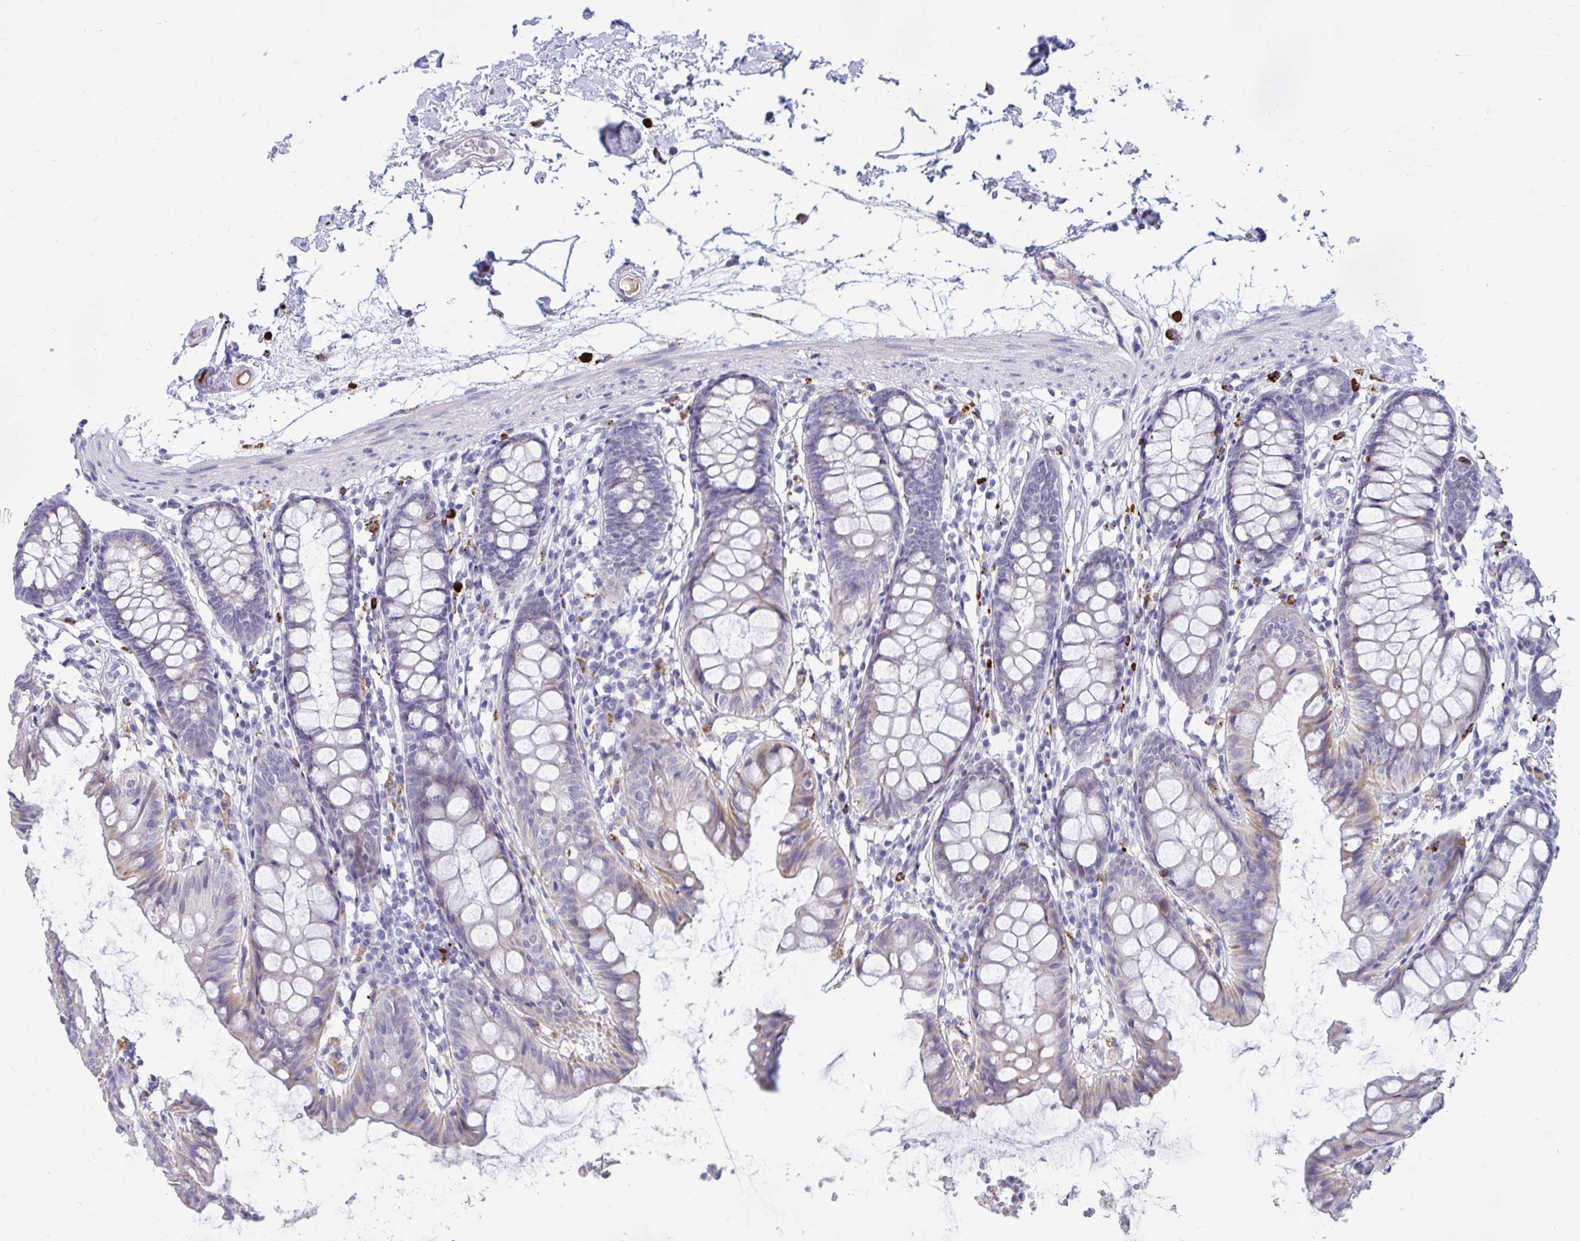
{"staining": {"intensity": "negative", "quantity": "none", "location": "none"}, "tissue": "colon", "cell_type": "Endothelial cells", "image_type": "normal", "snomed": [{"axis": "morphology", "description": "Normal tissue, NOS"}, {"axis": "topography", "description": "Colon"}], "caption": "An immunohistochemistry photomicrograph of benign colon is shown. There is no staining in endothelial cells of colon.", "gene": "FAM219B", "patient": {"sex": "female", "age": 84}}